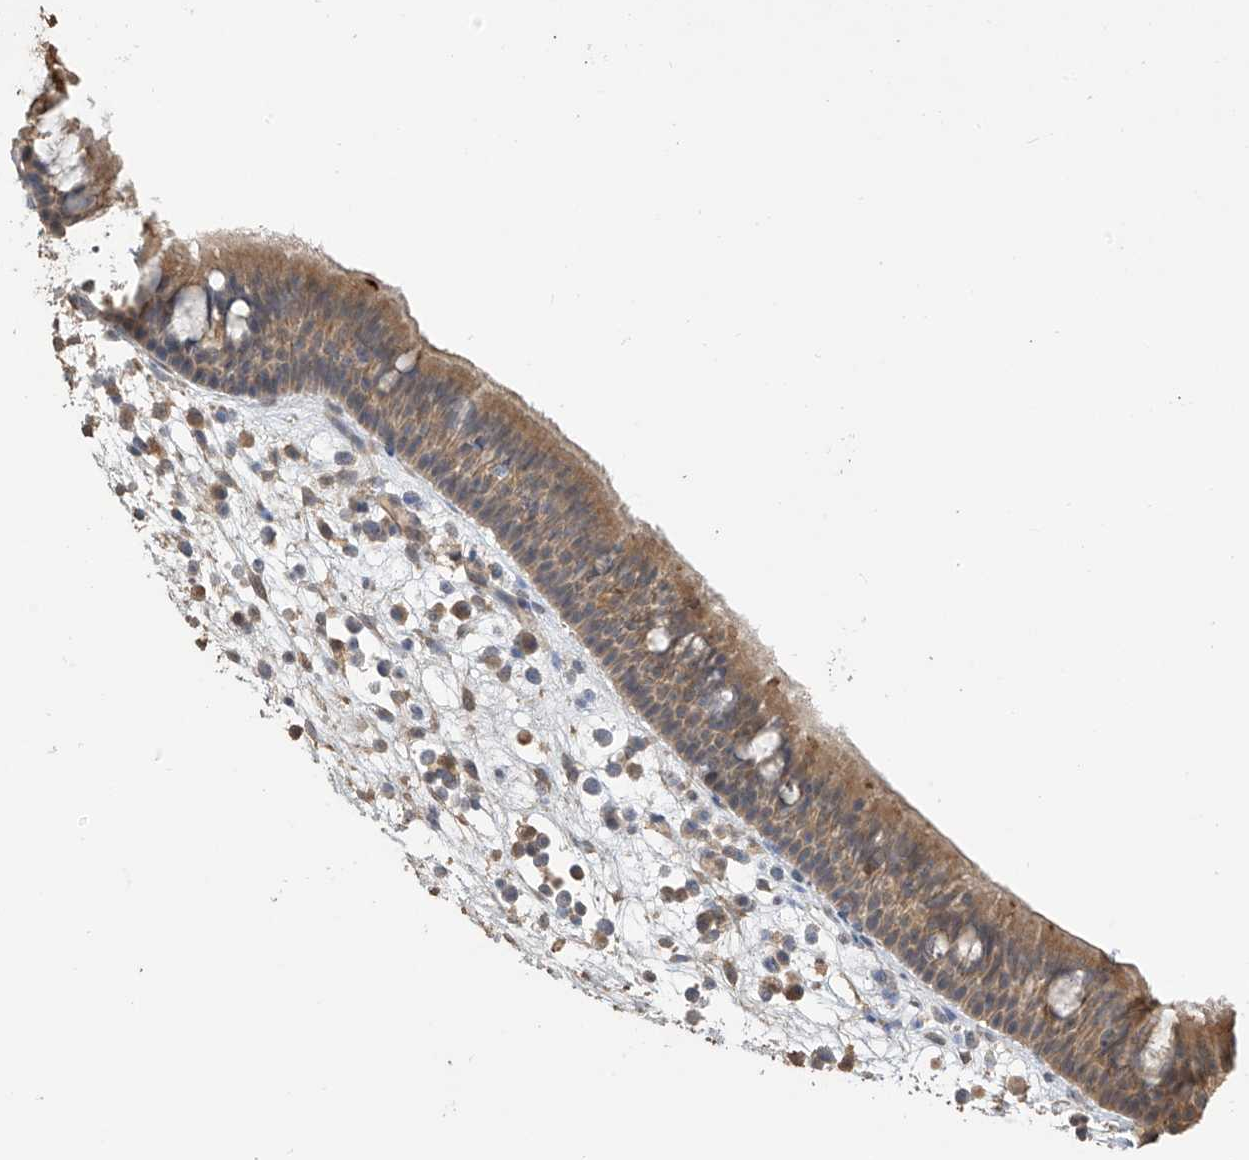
{"staining": {"intensity": "moderate", "quantity": ">75%", "location": "cytoplasmic/membranous"}, "tissue": "nasopharynx", "cell_type": "Respiratory epithelial cells", "image_type": "normal", "snomed": [{"axis": "morphology", "description": "Normal tissue, NOS"}, {"axis": "morphology", "description": "Inflammation, NOS"}, {"axis": "morphology", "description": "Malignant melanoma, Metastatic site"}, {"axis": "topography", "description": "Nasopharynx"}], "caption": "A medium amount of moderate cytoplasmic/membranous positivity is appreciated in about >75% of respiratory epithelial cells in unremarkable nasopharynx. Immunohistochemistry stains the protein of interest in brown and the nuclei are stained blue.", "gene": "SLFN14", "patient": {"sex": "male", "age": 70}}